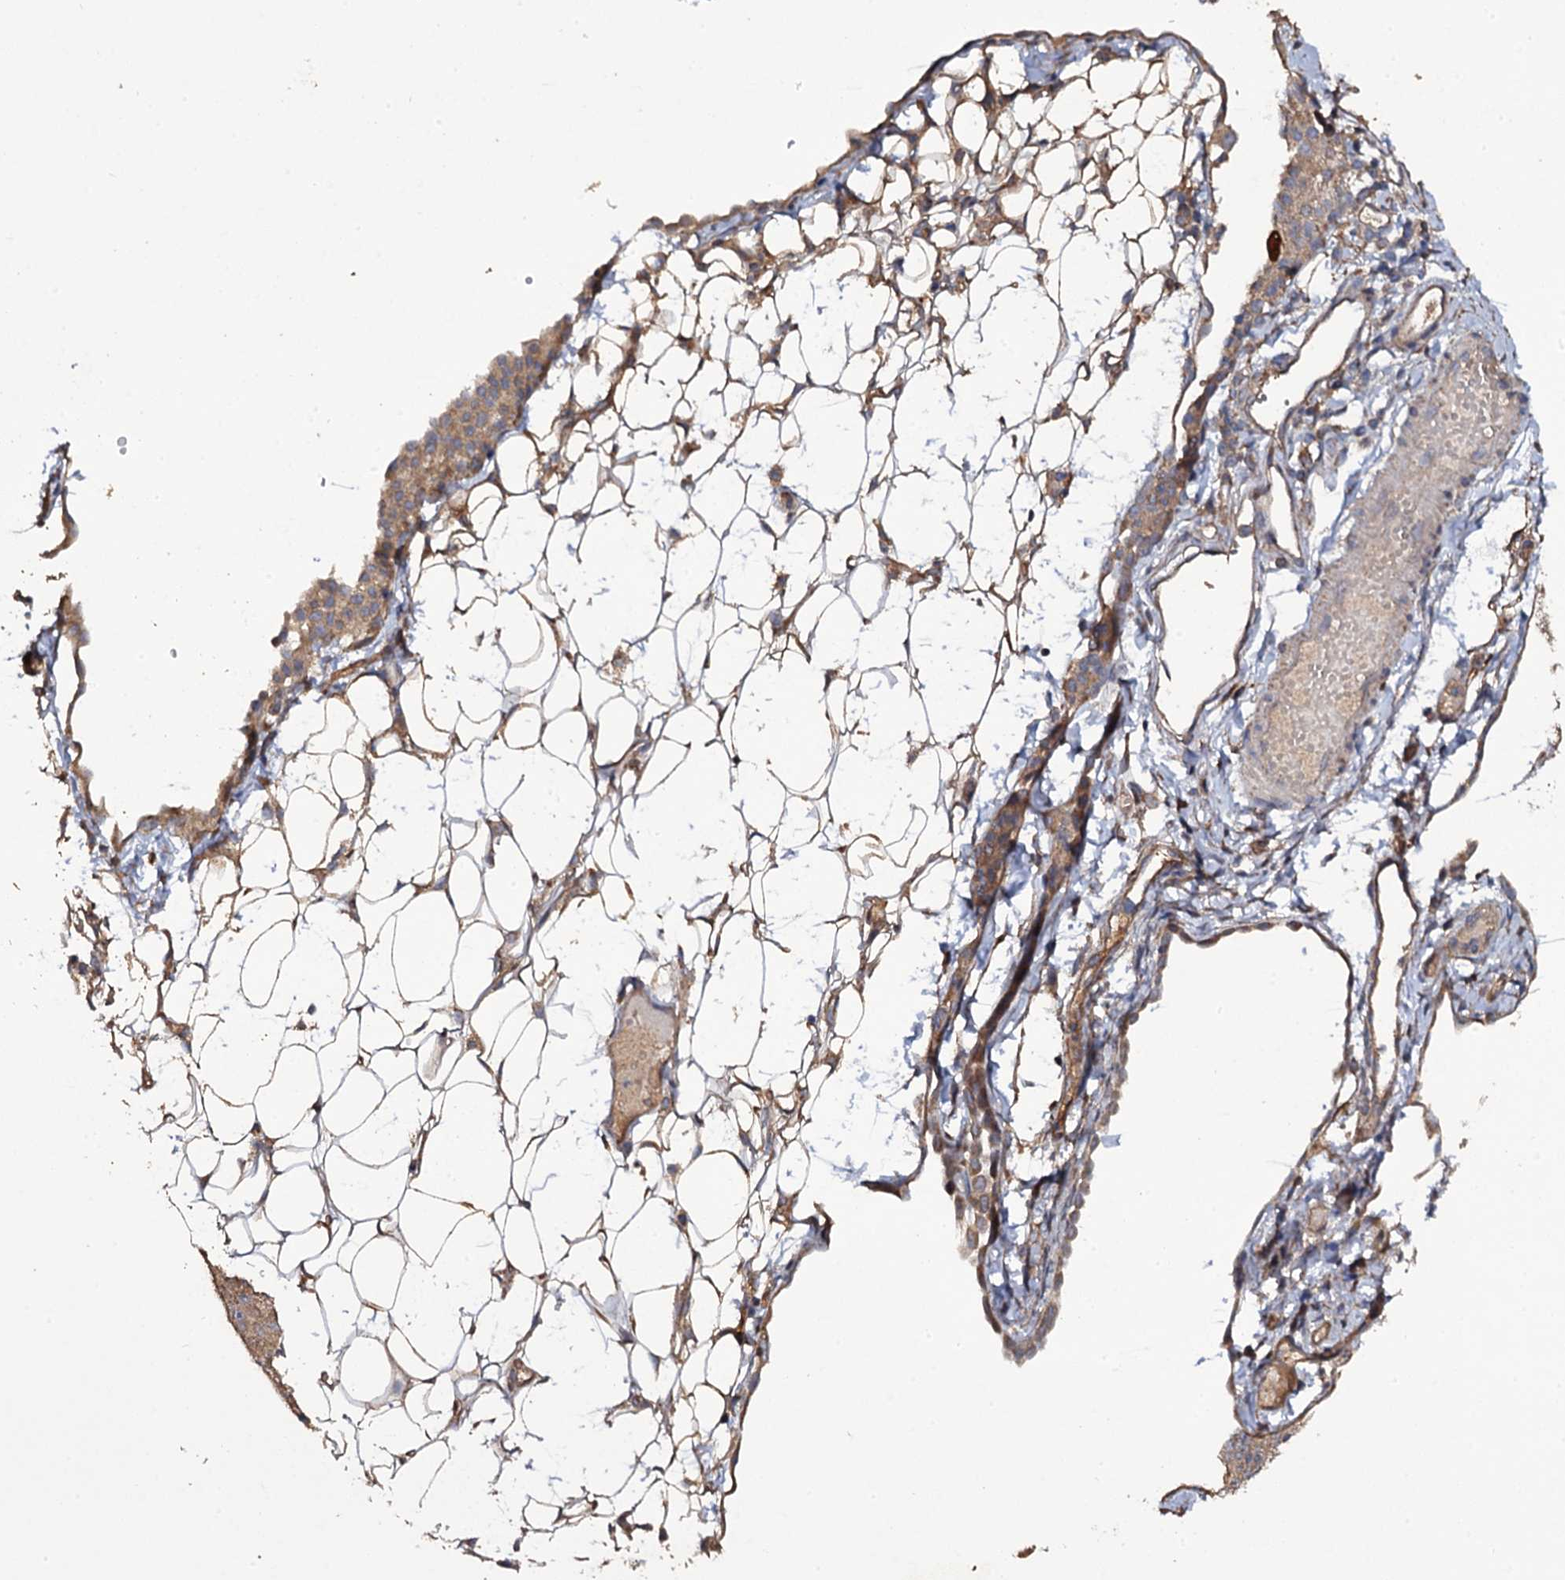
{"staining": {"intensity": "moderate", "quantity": ">75%", "location": "cytoplasmic/membranous"}, "tissue": "ovarian cancer", "cell_type": "Tumor cells", "image_type": "cancer", "snomed": [{"axis": "morphology", "description": "Carcinoma, endometroid"}, {"axis": "topography", "description": "Ovary"}], "caption": "Immunohistochemical staining of ovarian cancer demonstrates moderate cytoplasmic/membranous protein positivity in about >75% of tumor cells.", "gene": "TTC23", "patient": {"sex": "female", "age": 42}}